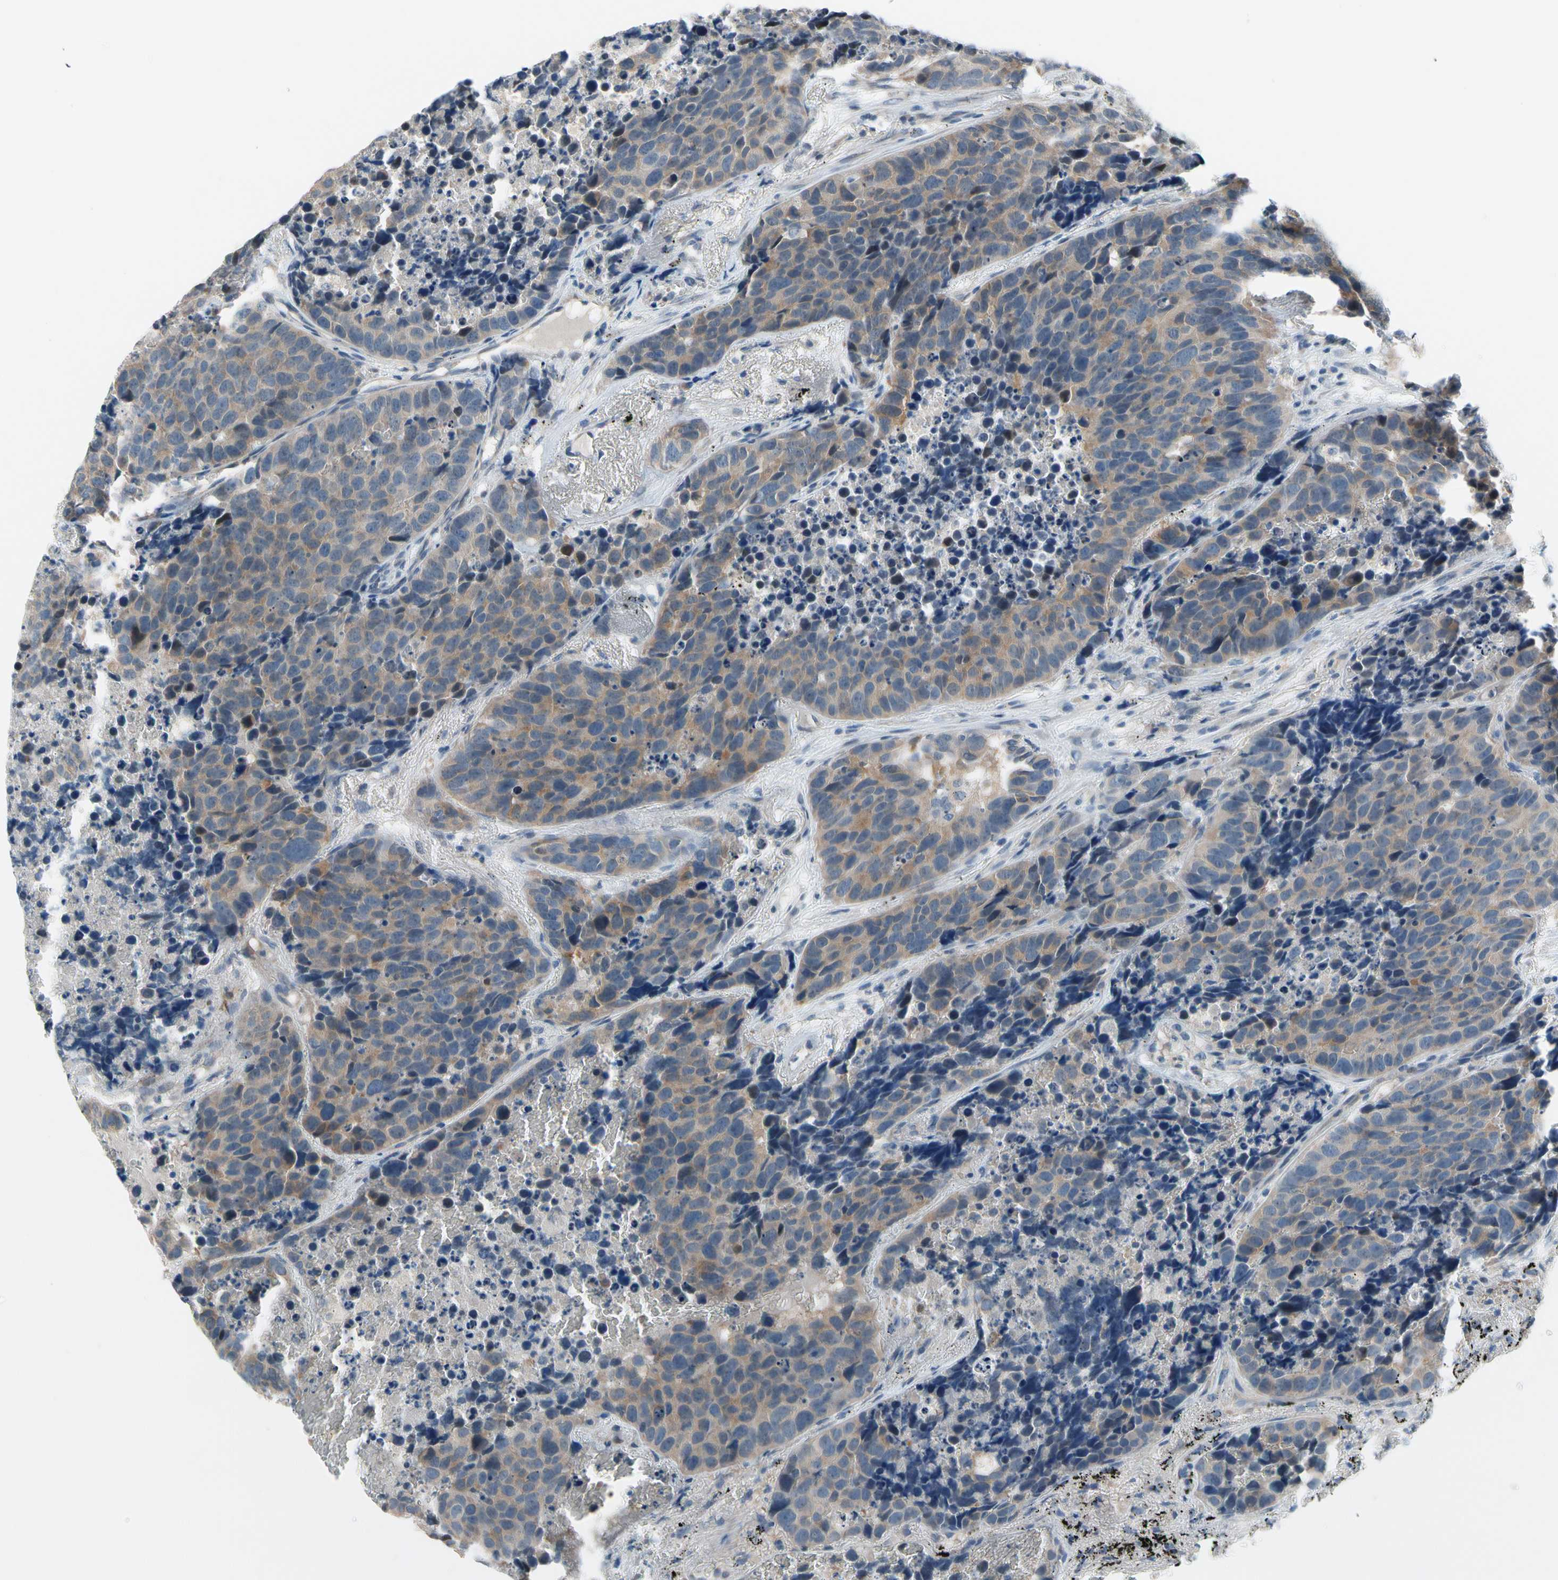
{"staining": {"intensity": "moderate", "quantity": ">75%", "location": "cytoplasmic/membranous"}, "tissue": "carcinoid", "cell_type": "Tumor cells", "image_type": "cancer", "snomed": [{"axis": "morphology", "description": "Carcinoid, malignant, NOS"}, {"axis": "topography", "description": "Lung"}], "caption": "Tumor cells exhibit medium levels of moderate cytoplasmic/membranous positivity in about >75% of cells in carcinoid (malignant).", "gene": "CFAP36", "patient": {"sex": "male", "age": 60}}